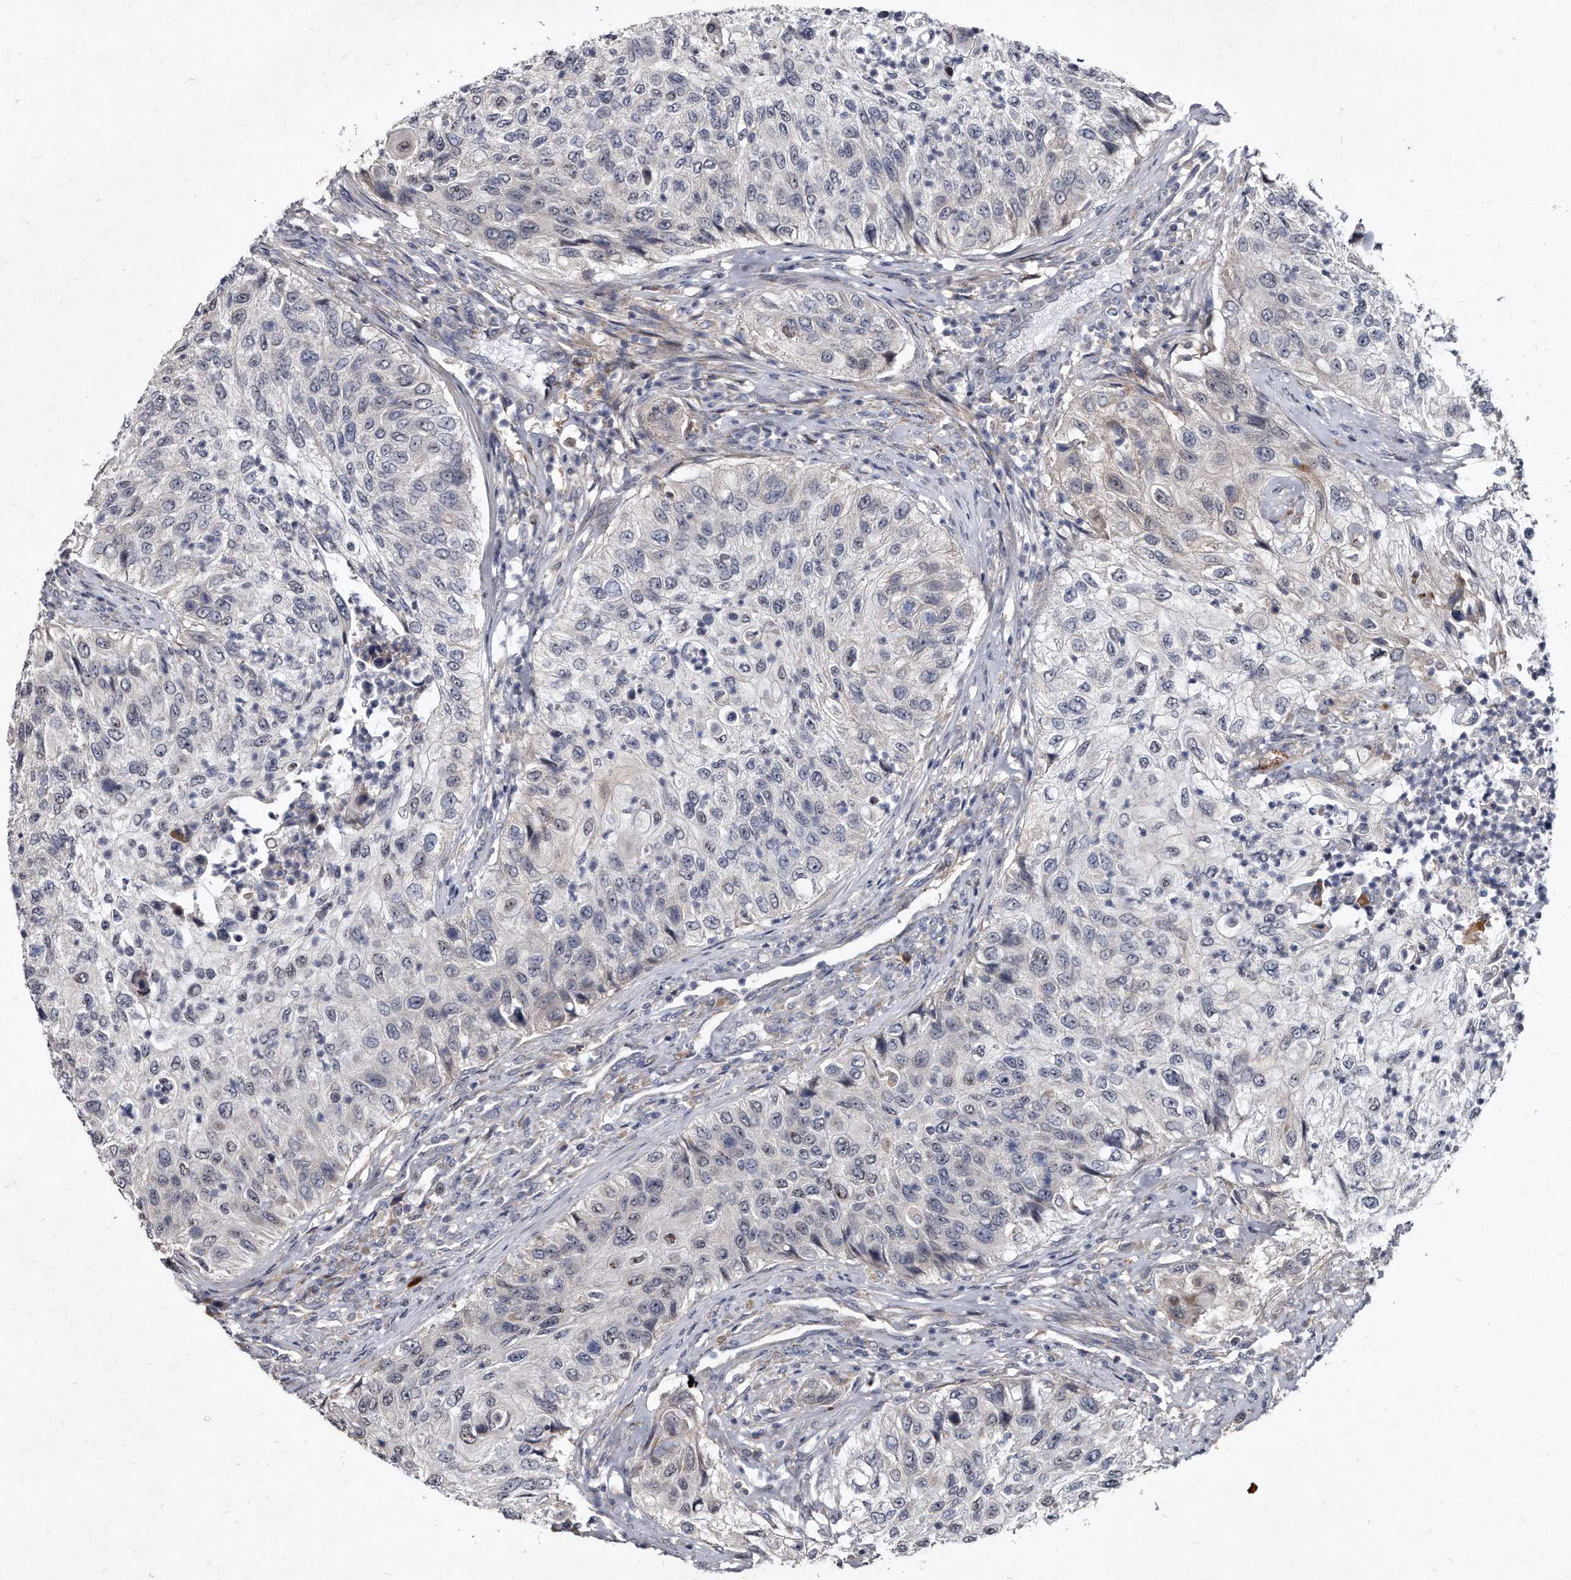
{"staining": {"intensity": "negative", "quantity": "none", "location": "none"}, "tissue": "urothelial cancer", "cell_type": "Tumor cells", "image_type": "cancer", "snomed": [{"axis": "morphology", "description": "Urothelial carcinoma, High grade"}, {"axis": "topography", "description": "Urinary bladder"}], "caption": "This is a histopathology image of IHC staining of urothelial carcinoma (high-grade), which shows no staining in tumor cells. (DAB immunohistochemistry, high magnification).", "gene": "KLHDC3", "patient": {"sex": "female", "age": 60}}